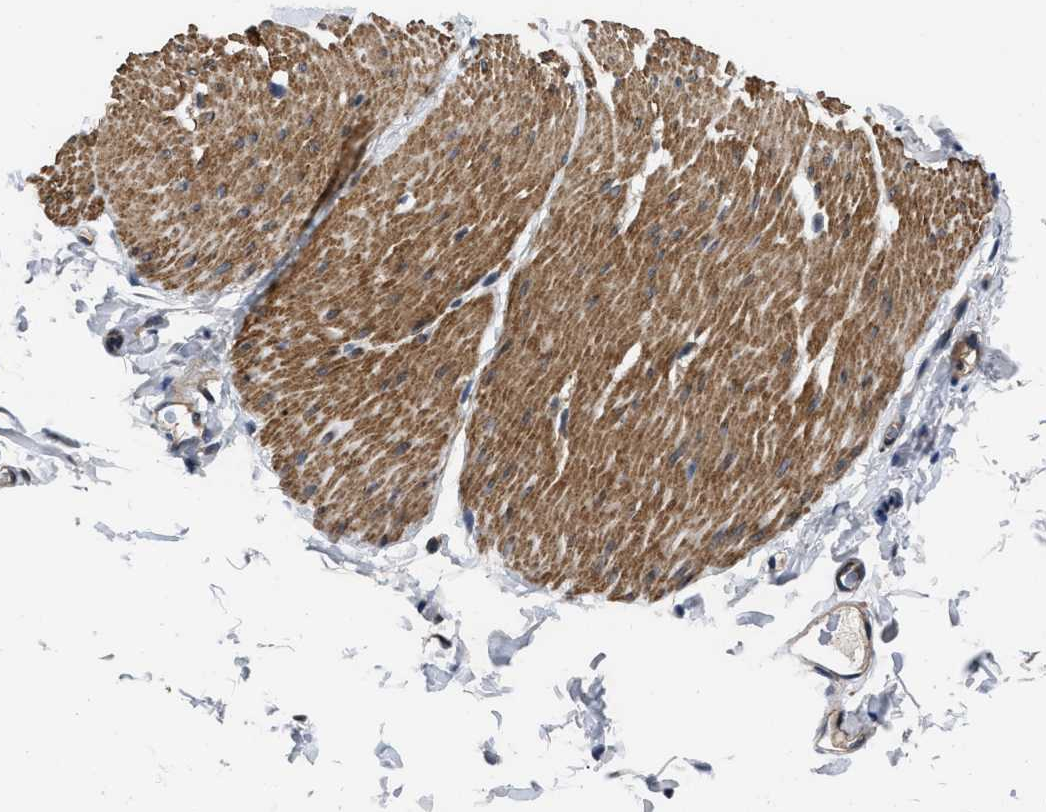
{"staining": {"intensity": "moderate", "quantity": ">75%", "location": "cytoplasmic/membranous"}, "tissue": "smooth muscle", "cell_type": "Smooth muscle cells", "image_type": "normal", "snomed": [{"axis": "morphology", "description": "Normal tissue, NOS"}, {"axis": "topography", "description": "Smooth muscle"}, {"axis": "topography", "description": "Colon"}], "caption": "Smooth muscle stained for a protein exhibits moderate cytoplasmic/membranous positivity in smooth muscle cells. (DAB = brown stain, brightfield microscopy at high magnification).", "gene": "PPWD1", "patient": {"sex": "male", "age": 67}}